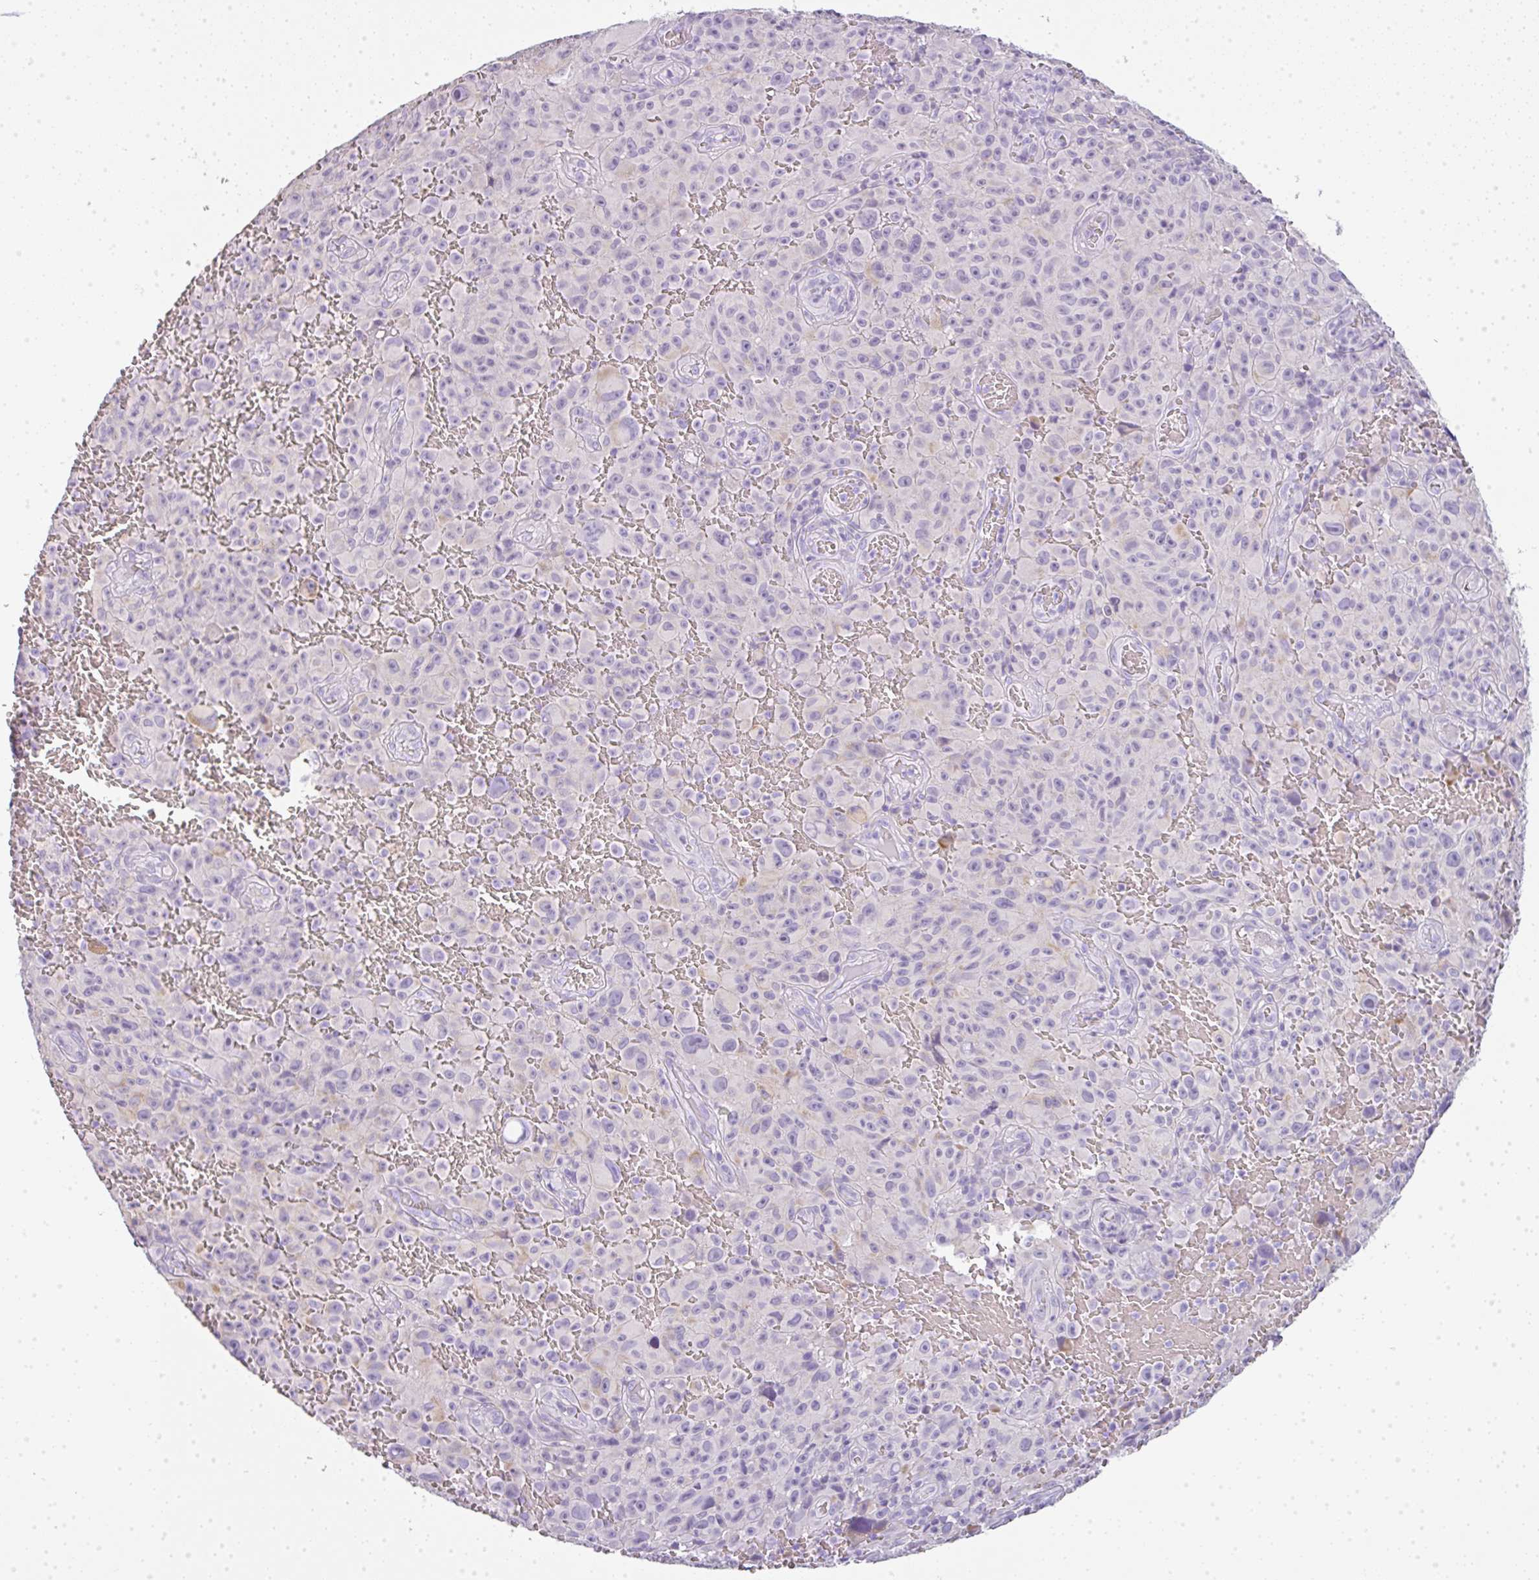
{"staining": {"intensity": "negative", "quantity": "none", "location": "none"}, "tissue": "melanoma", "cell_type": "Tumor cells", "image_type": "cancer", "snomed": [{"axis": "morphology", "description": "Malignant melanoma, NOS"}, {"axis": "topography", "description": "Skin"}], "caption": "DAB (3,3'-diaminobenzidine) immunohistochemical staining of malignant melanoma reveals no significant expression in tumor cells. (DAB immunohistochemistry with hematoxylin counter stain).", "gene": "LPAR4", "patient": {"sex": "female", "age": 82}}